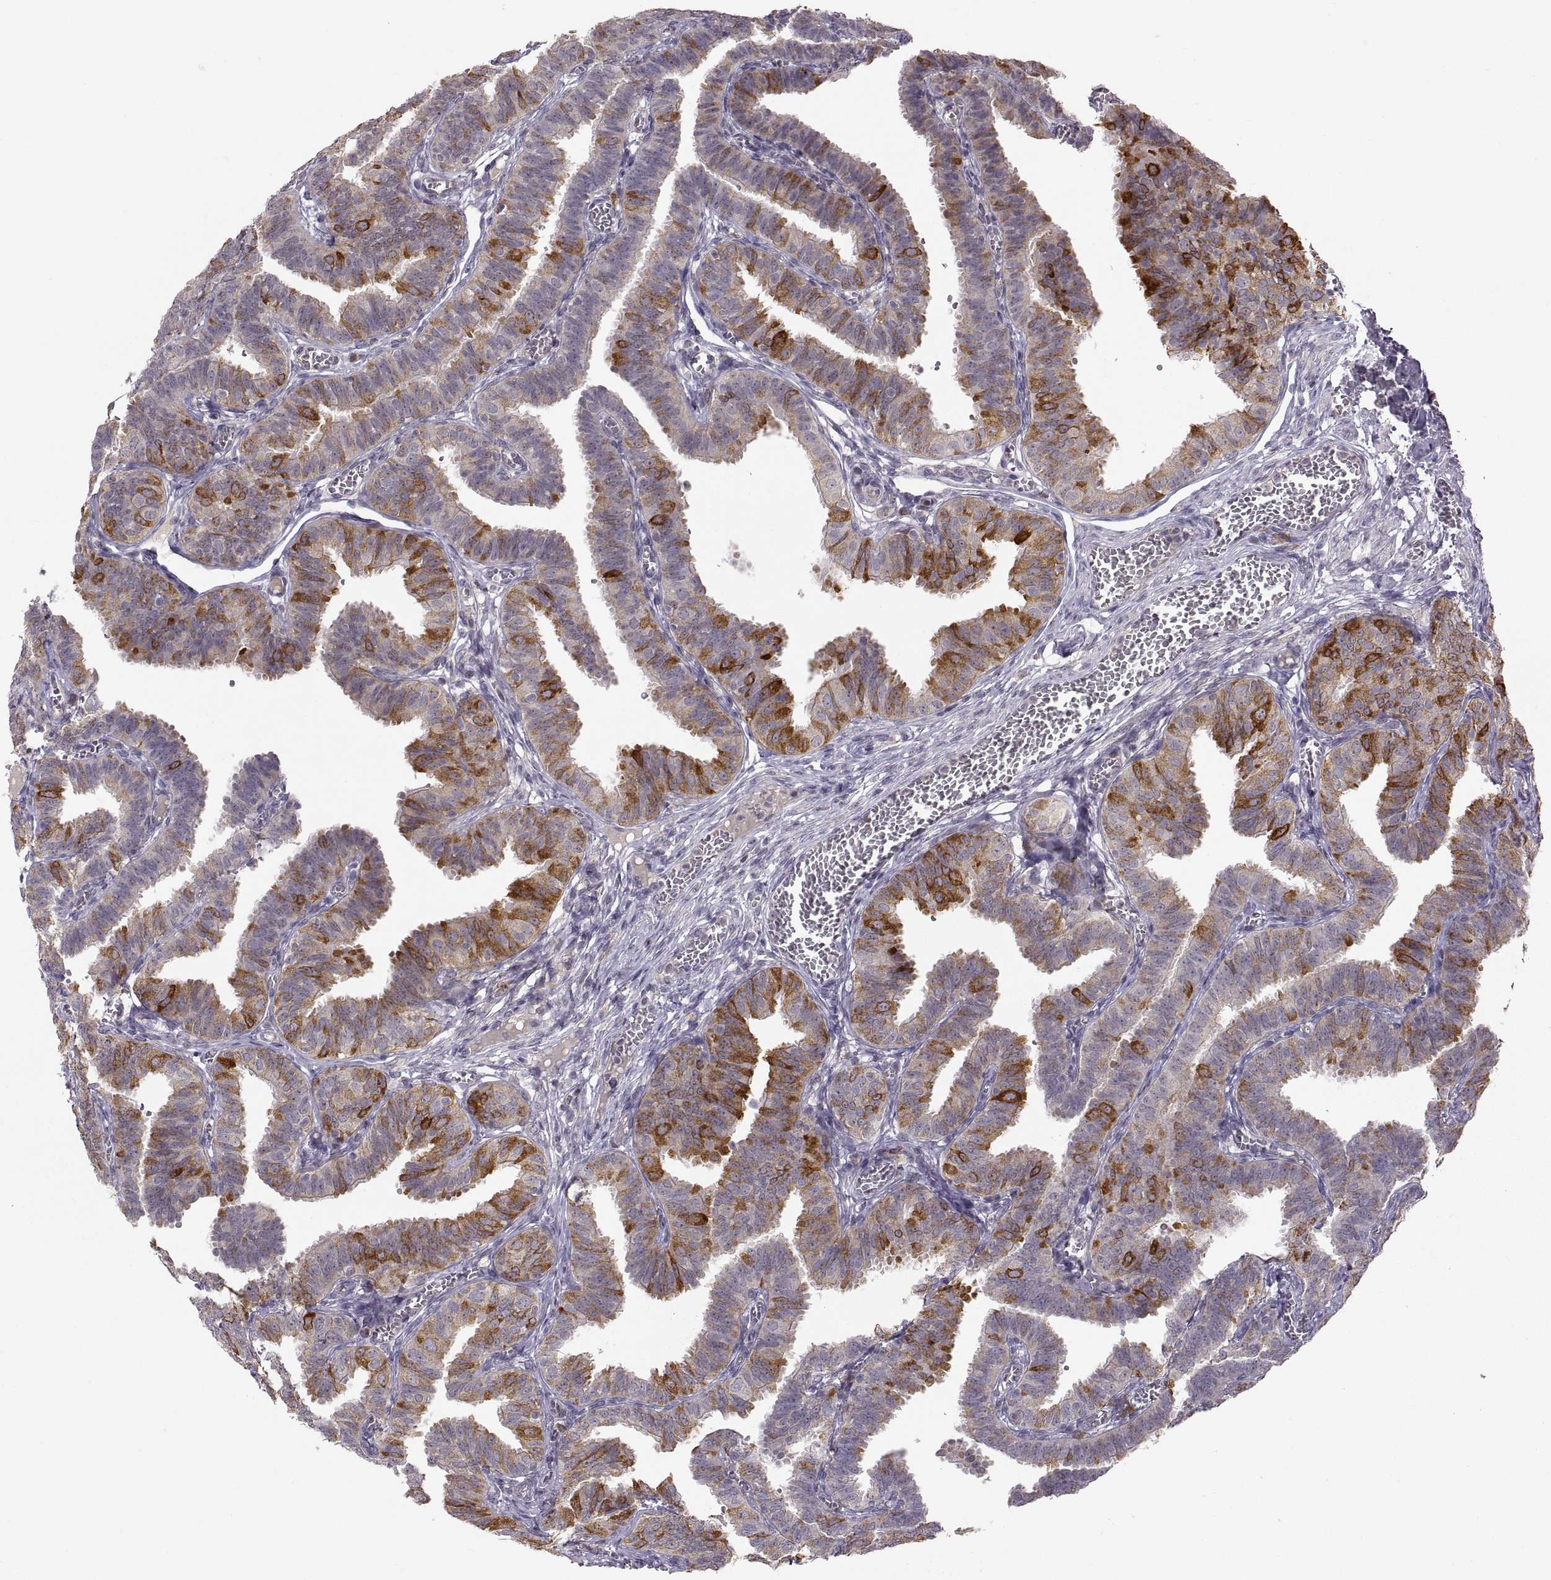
{"staining": {"intensity": "strong", "quantity": "<25%", "location": "cytoplasmic/membranous"}, "tissue": "fallopian tube", "cell_type": "Glandular cells", "image_type": "normal", "snomed": [{"axis": "morphology", "description": "Normal tissue, NOS"}, {"axis": "topography", "description": "Fallopian tube"}], "caption": "Protein expression analysis of unremarkable fallopian tube shows strong cytoplasmic/membranous positivity in about <25% of glandular cells. (Stains: DAB in brown, nuclei in blue, Microscopy: brightfield microscopy at high magnification).", "gene": "HMGCR", "patient": {"sex": "female", "age": 25}}